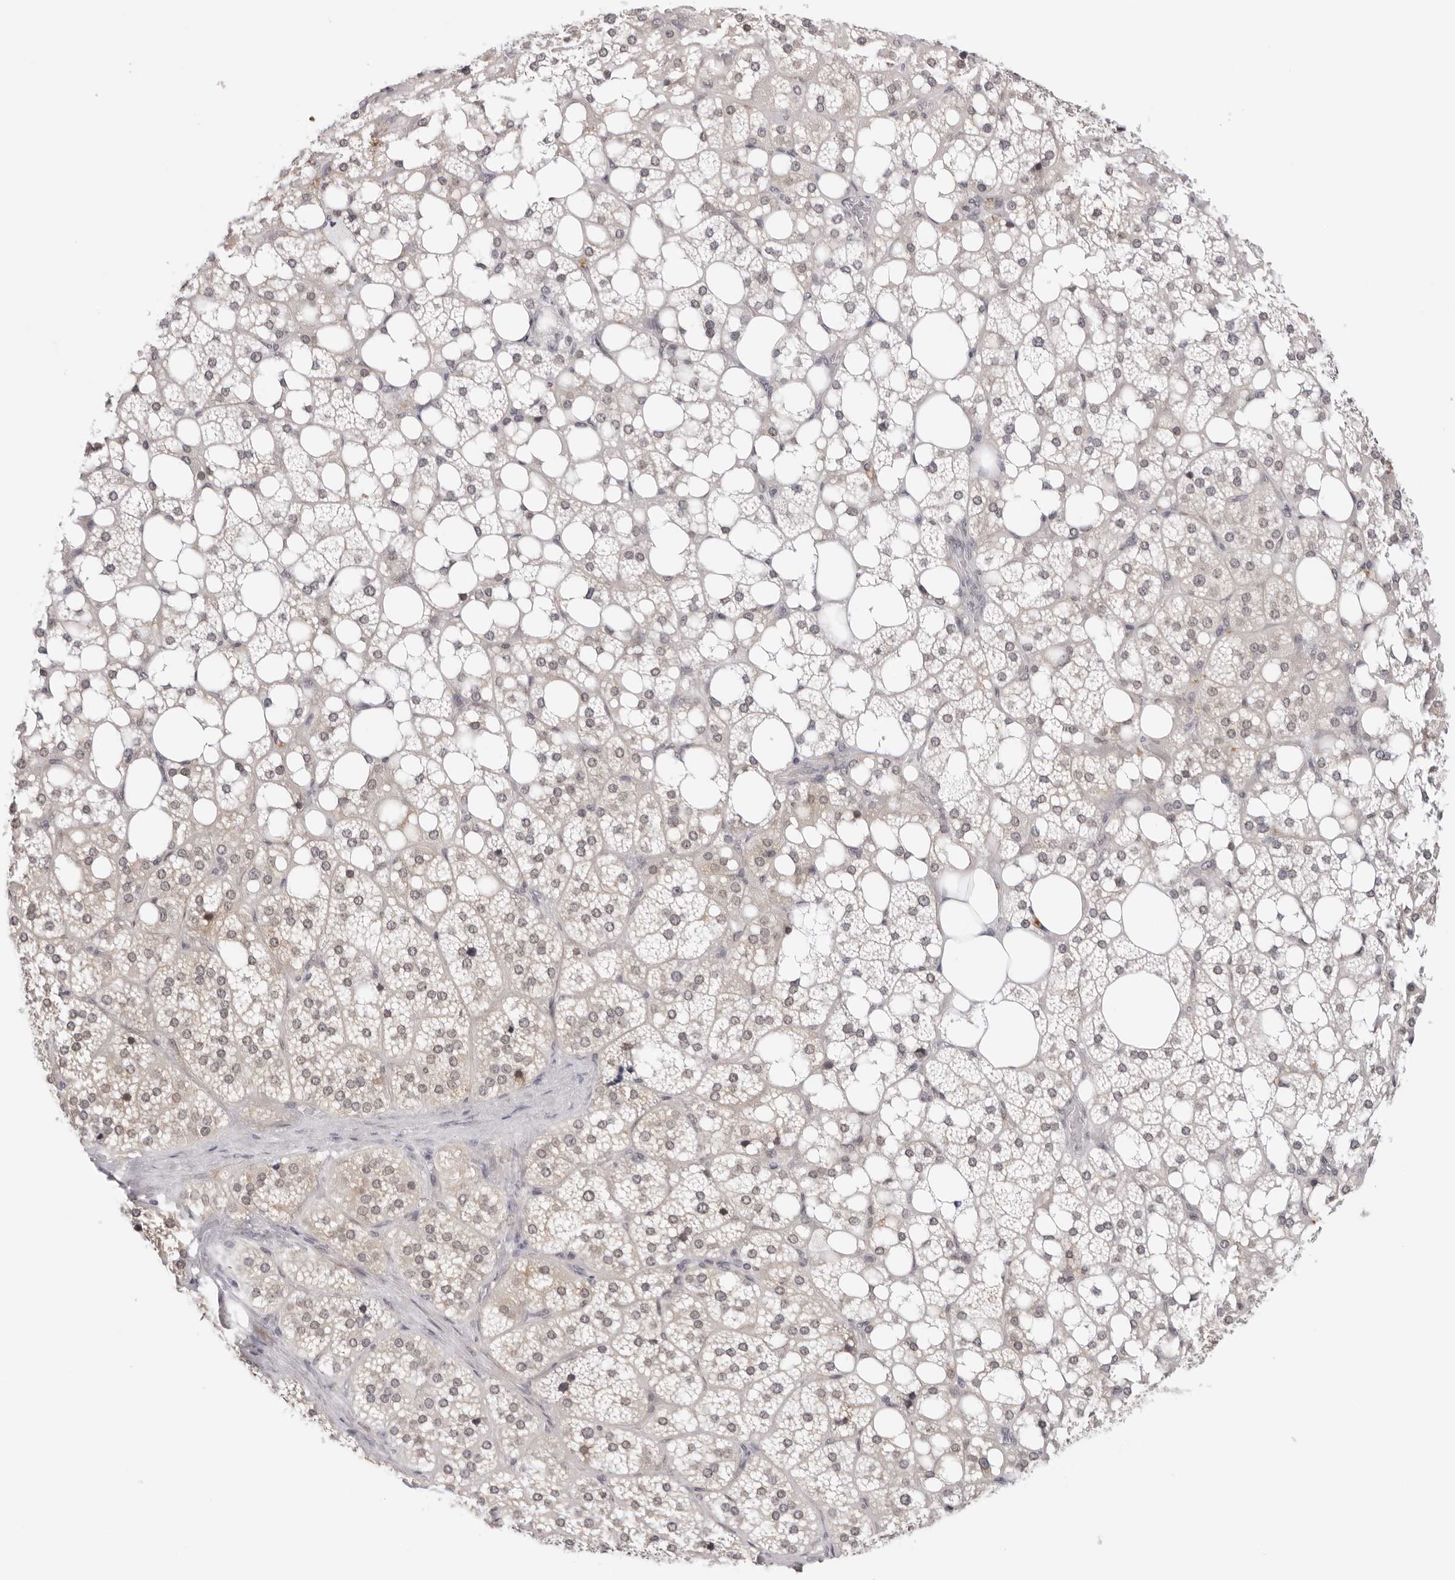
{"staining": {"intensity": "moderate", "quantity": "<25%", "location": "cytoplasmic/membranous,nuclear"}, "tissue": "adrenal gland", "cell_type": "Glandular cells", "image_type": "normal", "snomed": [{"axis": "morphology", "description": "Normal tissue, NOS"}, {"axis": "topography", "description": "Adrenal gland"}], "caption": "The immunohistochemical stain highlights moderate cytoplasmic/membranous,nuclear positivity in glandular cells of benign adrenal gland. Using DAB (brown) and hematoxylin (blue) stains, captured at high magnification using brightfield microscopy.", "gene": "PRUNE1", "patient": {"sex": "female", "age": 59}}